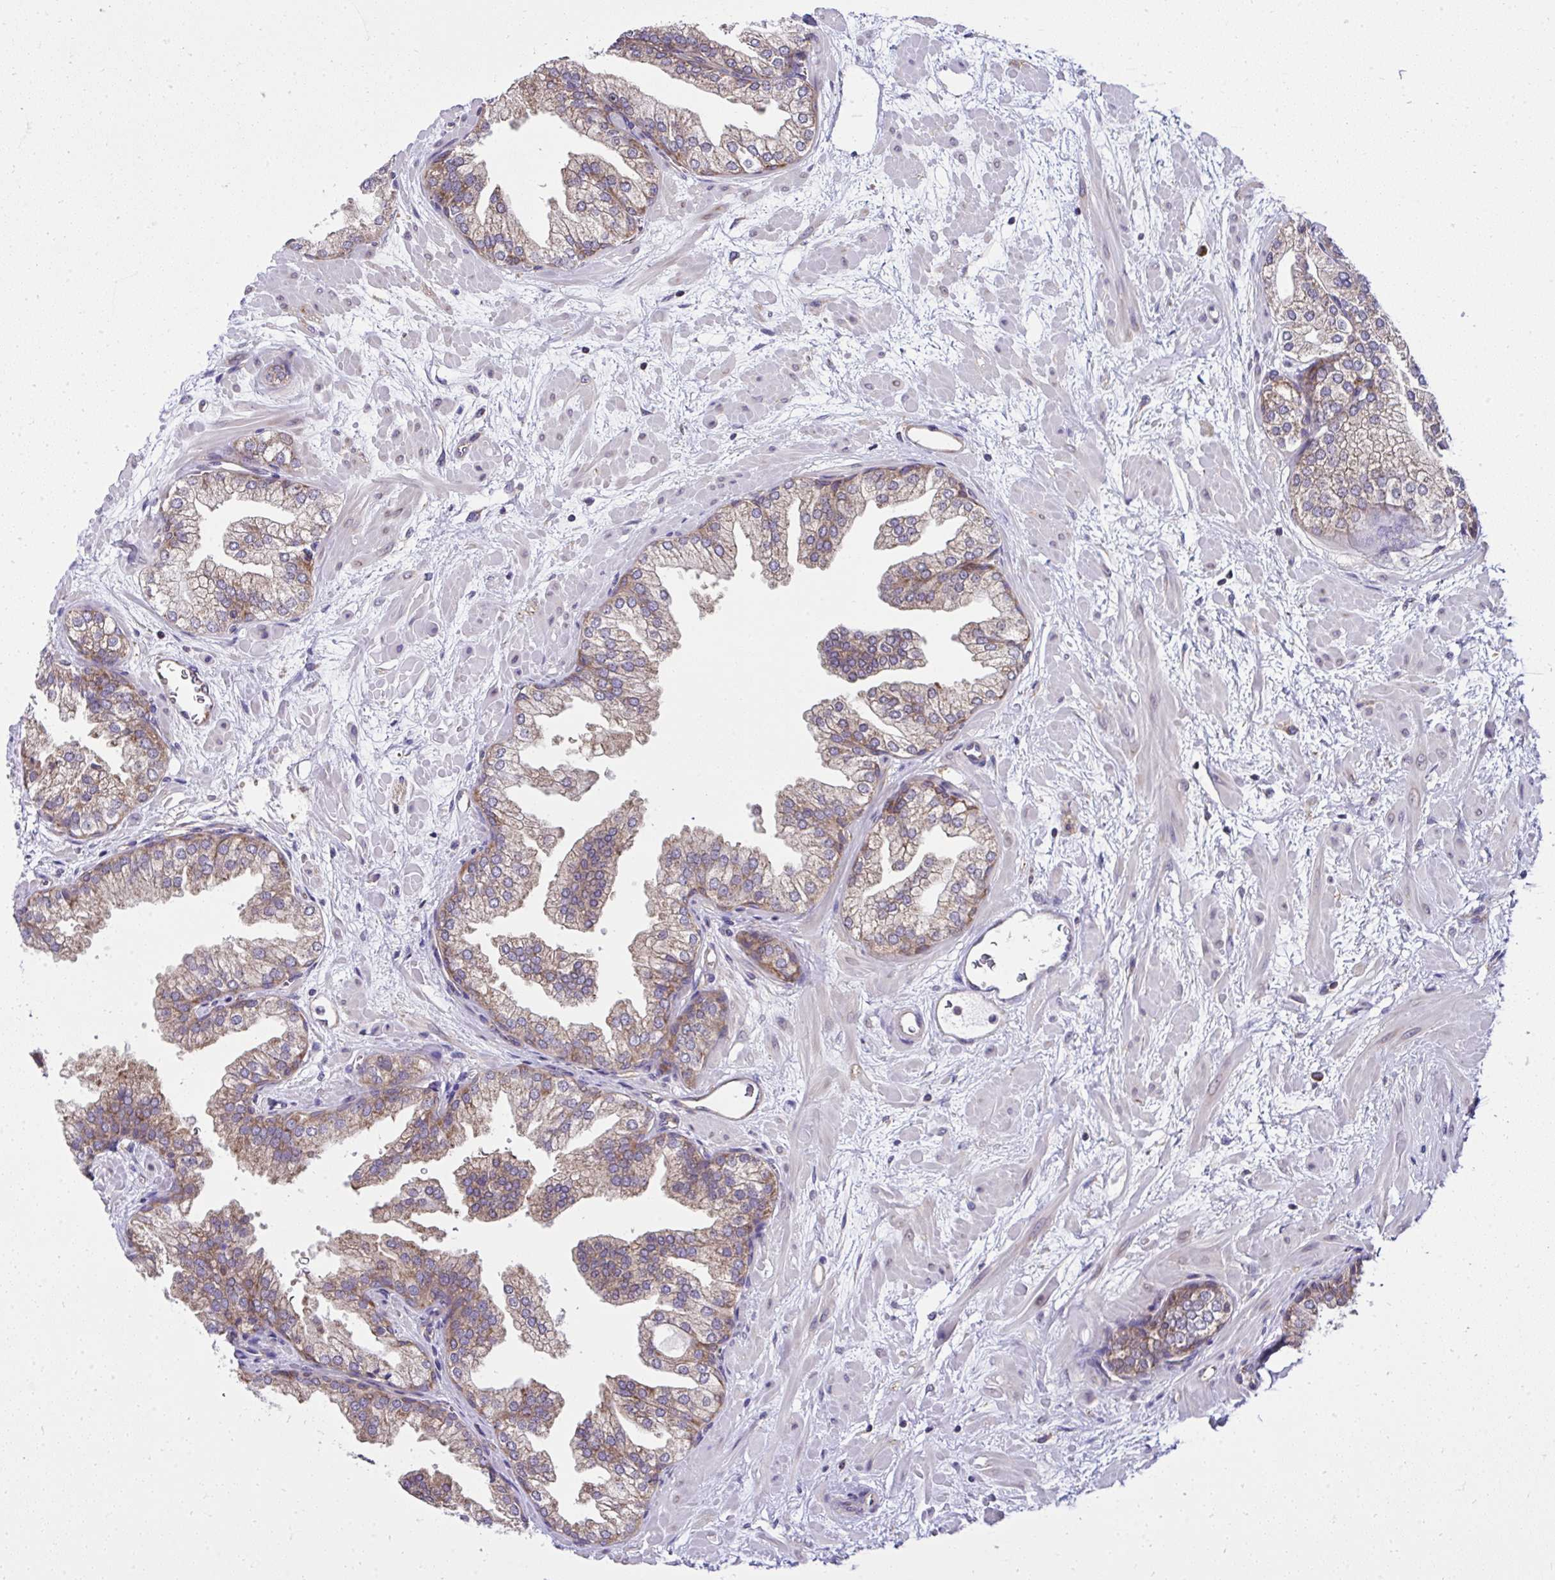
{"staining": {"intensity": "moderate", "quantity": "<25%", "location": "cytoplasmic/membranous"}, "tissue": "prostate", "cell_type": "Glandular cells", "image_type": "normal", "snomed": [{"axis": "morphology", "description": "Normal tissue, NOS"}, {"axis": "topography", "description": "Prostate"}], "caption": "IHC (DAB) staining of unremarkable human prostate shows moderate cytoplasmic/membranous protein expression in about <25% of glandular cells.", "gene": "RPS7", "patient": {"sex": "male", "age": 37}}